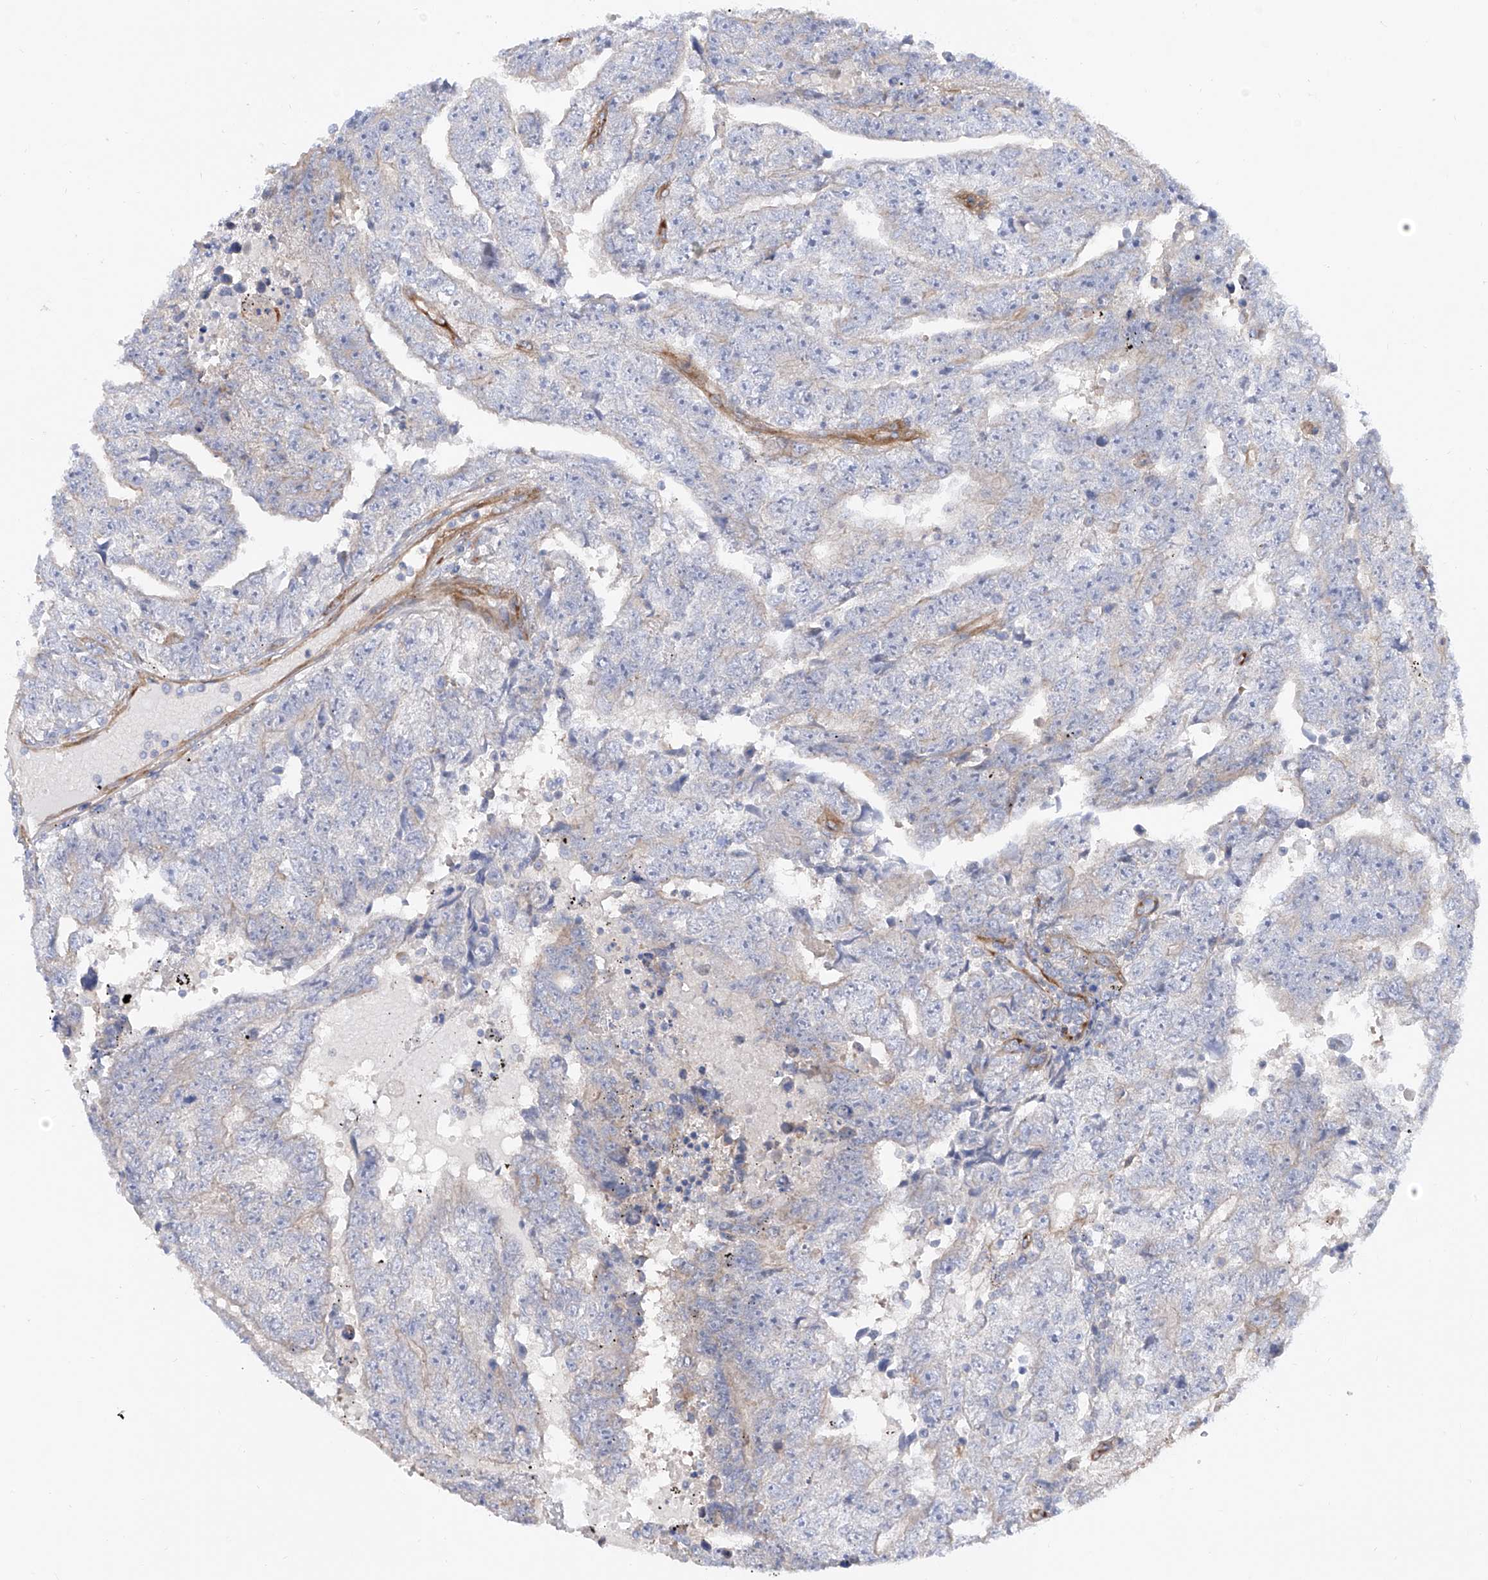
{"staining": {"intensity": "negative", "quantity": "none", "location": "none"}, "tissue": "testis cancer", "cell_type": "Tumor cells", "image_type": "cancer", "snomed": [{"axis": "morphology", "description": "Carcinoma, Embryonal, NOS"}, {"axis": "topography", "description": "Testis"}], "caption": "Testis cancer (embryonal carcinoma) was stained to show a protein in brown. There is no significant expression in tumor cells. (Brightfield microscopy of DAB immunohistochemistry (IHC) at high magnification).", "gene": "LCA5", "patient": {"sex": "male", "age": 25}}